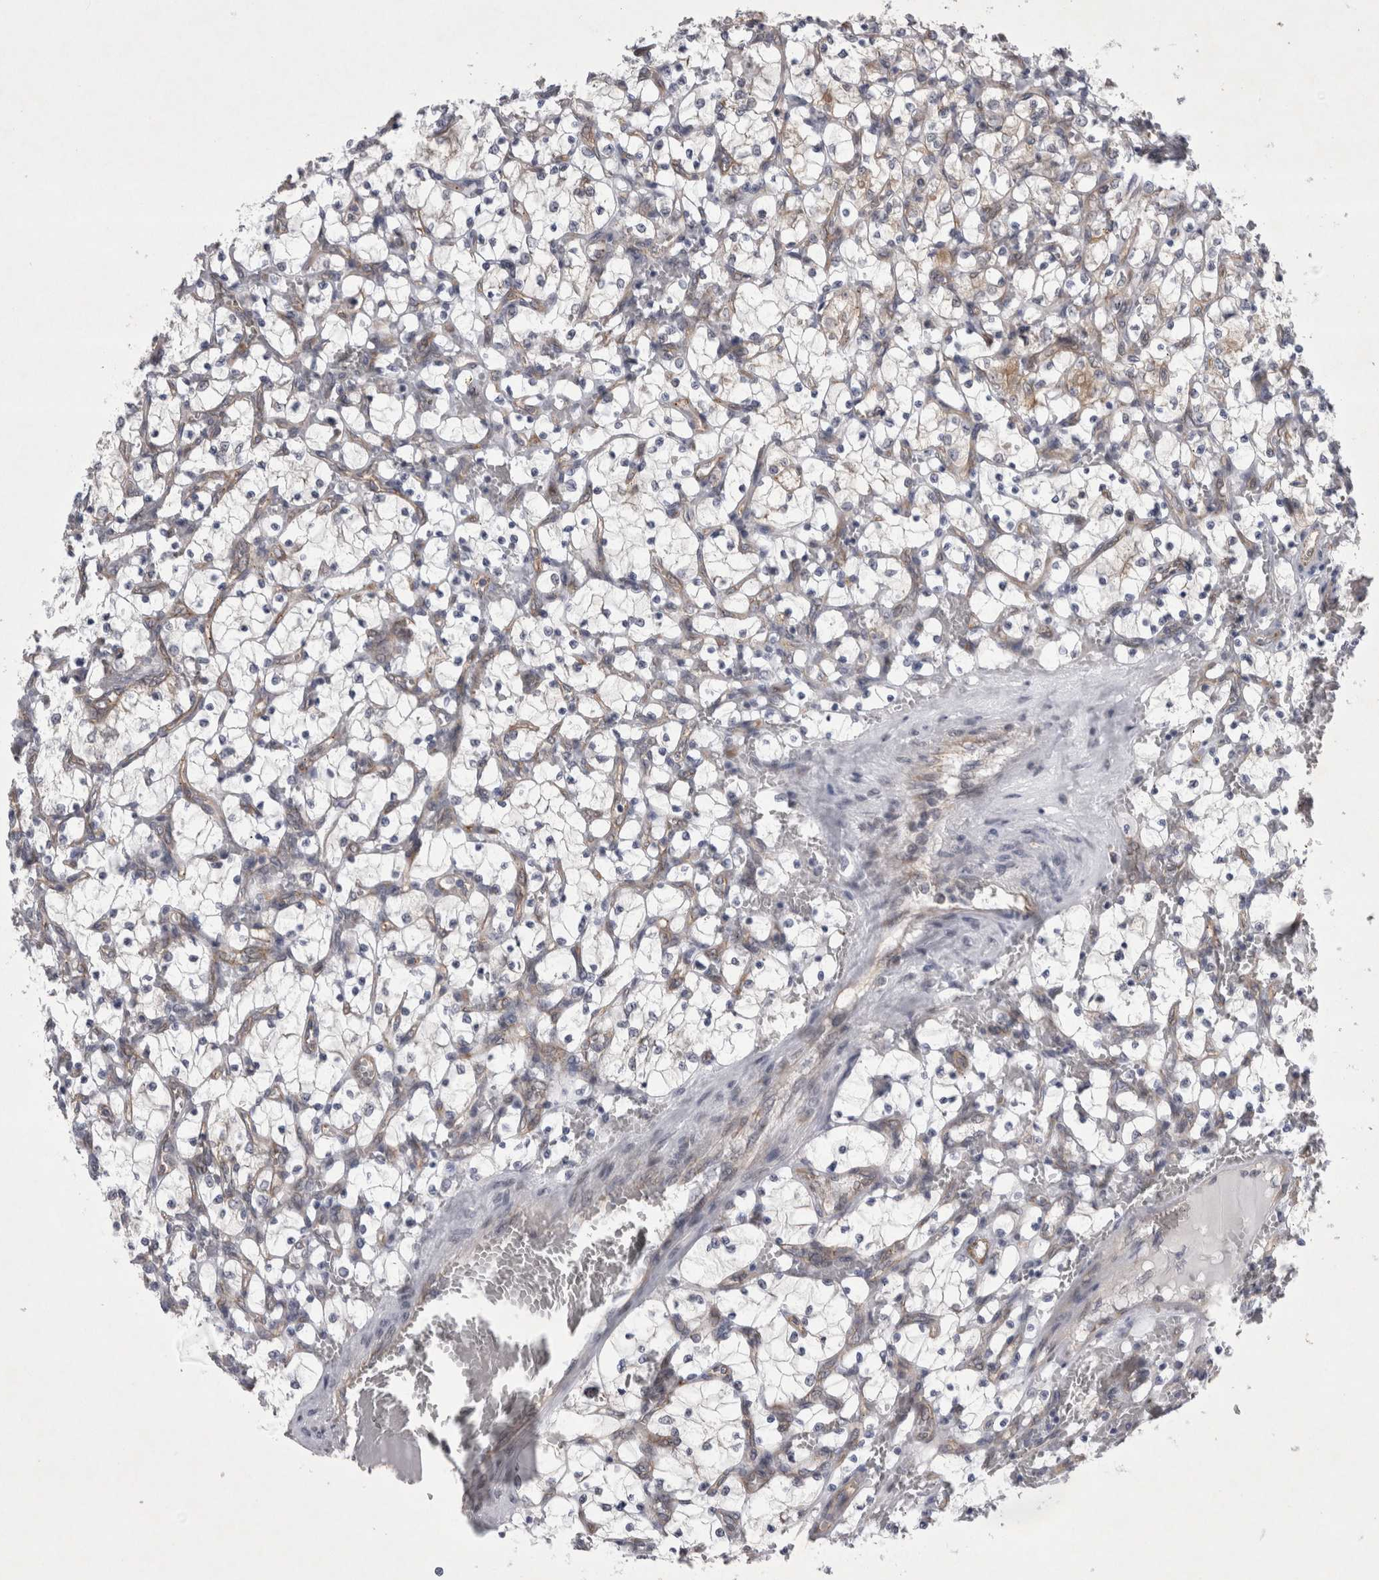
{"staining": {"intensity": "weak", "quantity": "<25%", "location": "cytoplasmic/membranous"}, "tissue": "renal cancer", "cell_type": "Tumor cells", "image_type": "cancer", "snomed": [{"axis": "morphology", "description": "Adenocarcinoma, NOS"}, {"axis": "topography", "description": "Kidney"}], "caption": "Tumor cells are negative for protein expression in human adenocarcinoma (renal).", "gene": "PARP11", "patient": {"sex": "female", "age": 69}}